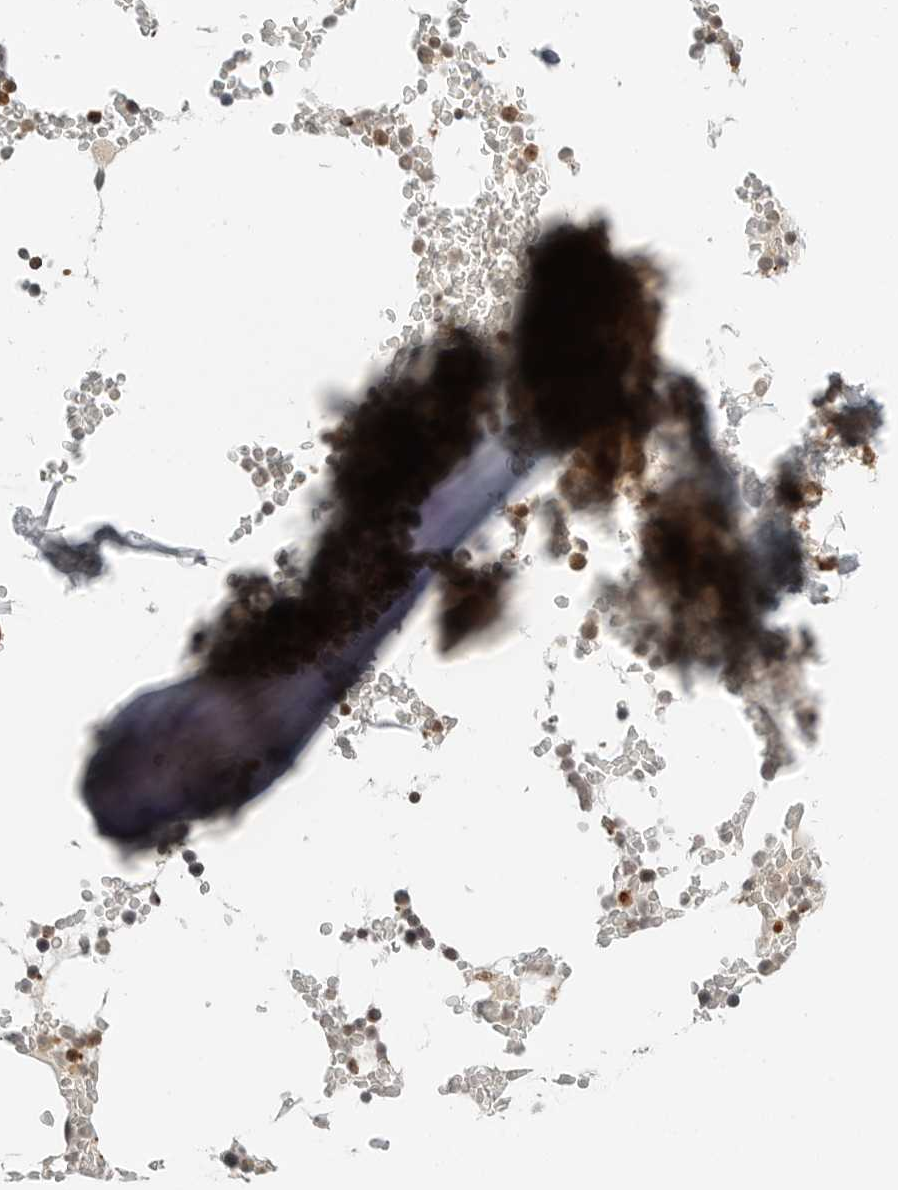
{"staining": {"intensity": "moderate", "quantity": ">75%", "location": "cytoplasmic/membranous"}, "tissue": "bone marrow", "cell_type": "Hematopoietic cells", "image_type": "normal", "snomed": [{"axis": "morphology", "description": "Normal tissue, NOS"}, {"axis": "topography", "description": "Bone marrow"}], "caption": "Approximately >75% of hematopoietic cells in benign bone marrow reveal moderate cytoplasmic/membranous protein staining as visualized by brown immunohistochemical staining.", "gene": "IDUA", "patient": {"sex": "male", "age": 58}}